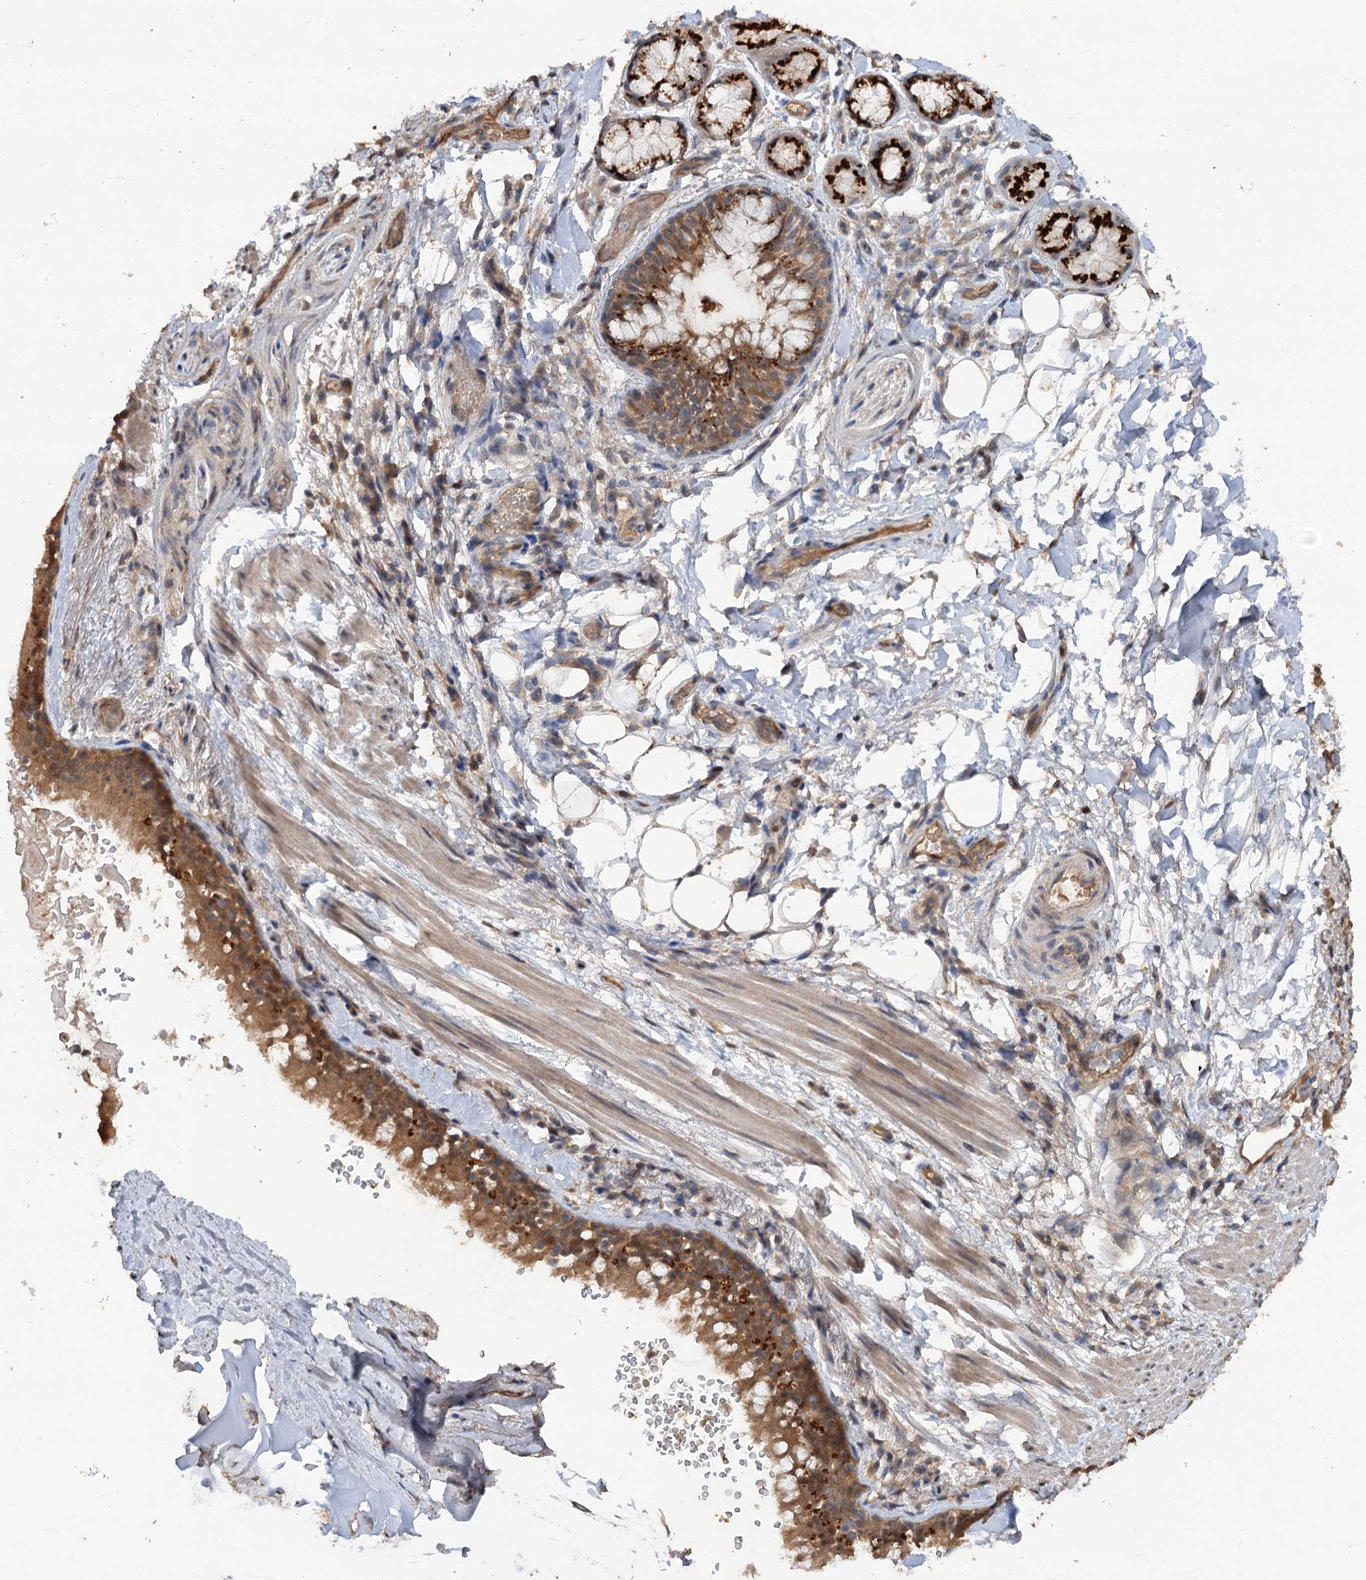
{"staining": {"intensity": "weak", "quantity": "25%-75%", "location": "cytoplasmic/membranous"}, "tissue": "adipose tissue", "cell_type": "Adipocytes", "image_type": "normal", "snomed": [{"axis": "morphology", "description": "Normal tissue, NOS"}, {"axis": "topography", "description": "Lymph node"}, {"axis": "topography", "description": "Cartilage tissue"}, {"axis": "topography", "description": "Bronchus"}], "caption": "Adipose tissue stained with IHC reveals weak cytoplasmic/membranous staining in about 25%-75% of adipocytes. (Brightfield microscopy of DAB IHC at high magnification).", "gene": "NUDCD2", "patient": {"sex": "male", "age": 63}}